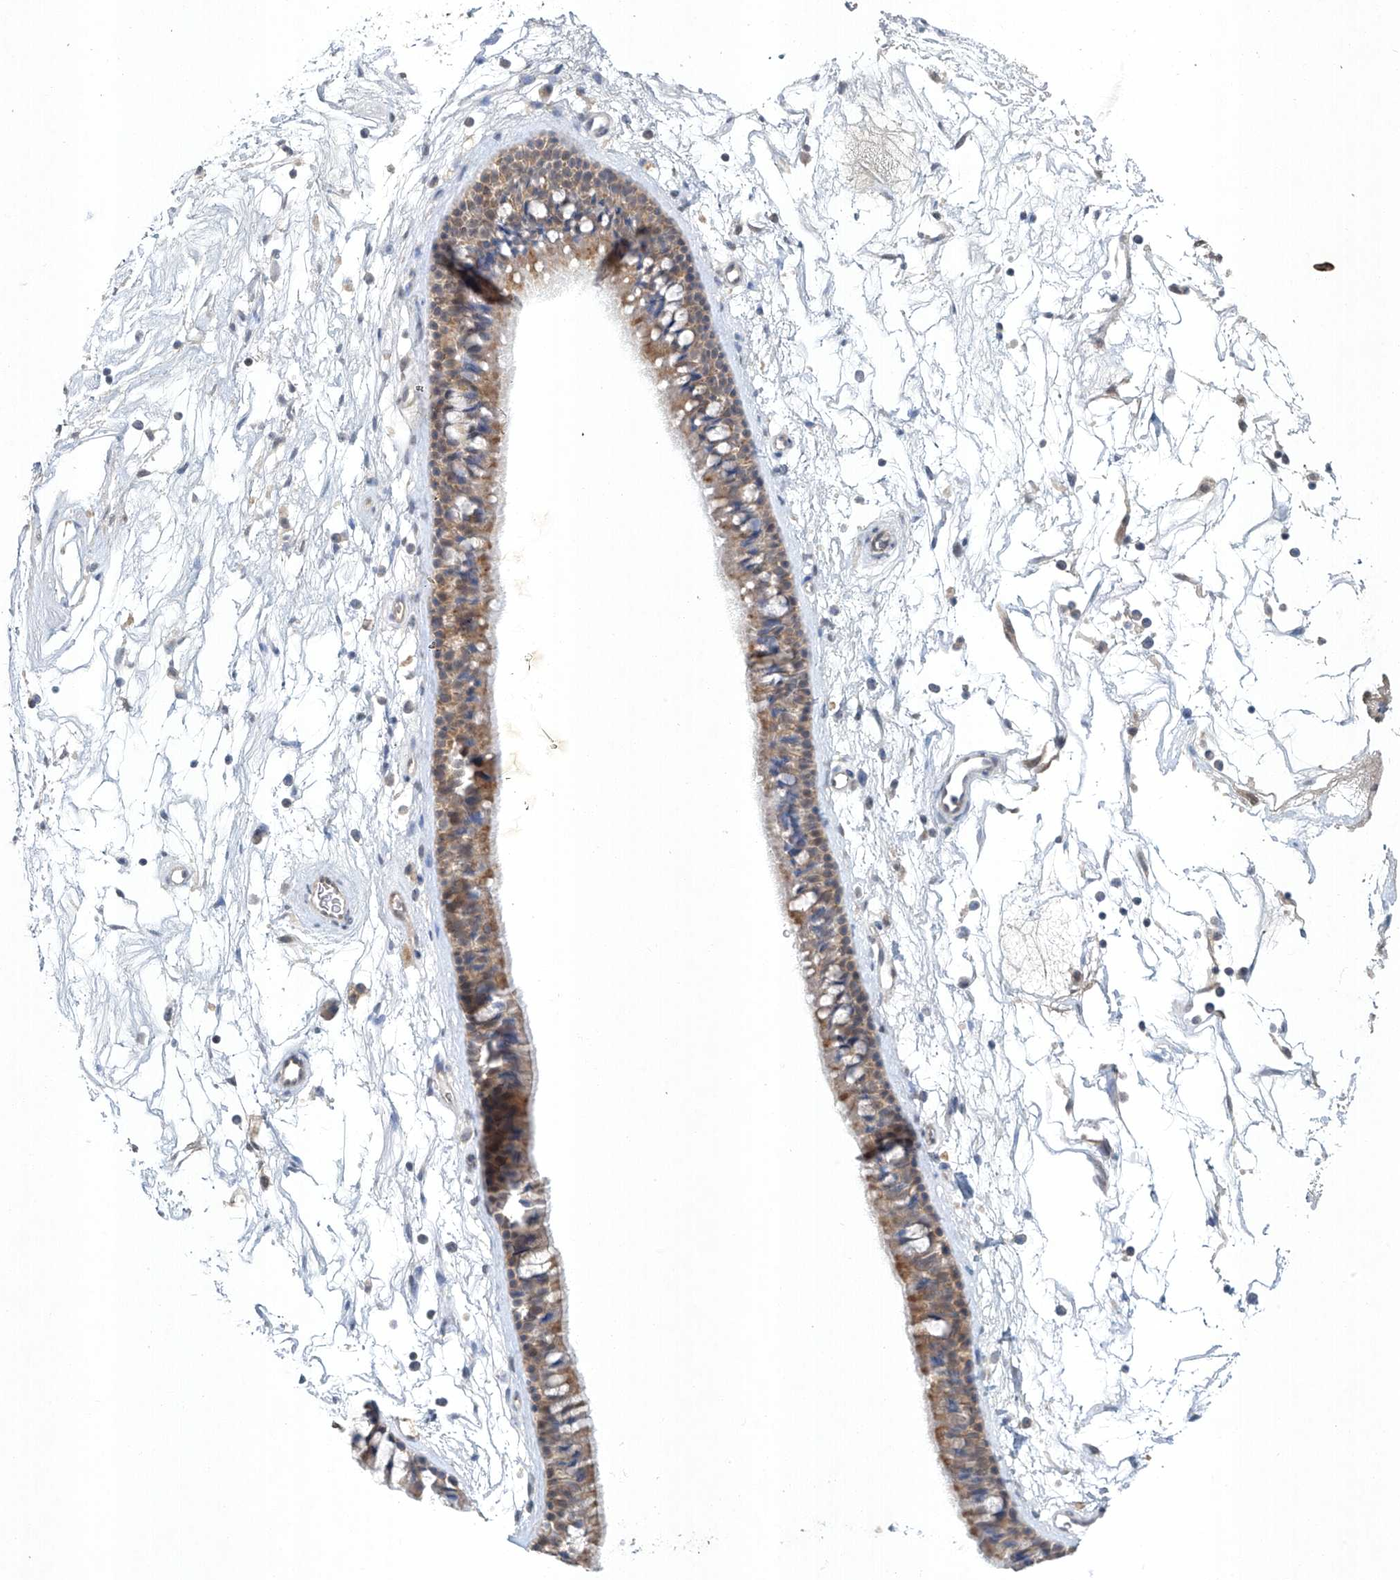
{"staining": {"intensity": "moderate", "quantity": ">75%", "location": "cytoplasmic/membranous"}, "tissue": "nasopharynx", "cell_type": "Respiratory epithelial cells", "image_type": "normal", "snomed": [{"axis": "morphology", "description": "Normal tissue, NOS"}, {"axis": "topography", "description": "Nasopharynx"}], "caption": "Approximately >75% of respiratory epithelial cells in unremarkable human nasopharynx exhibit moderate cytoplasmic/membranous protein staining as visualized by brown immunohistochemical staining.", "gene": "TAF8", "patient": {"sex": "male", "age": 64}}